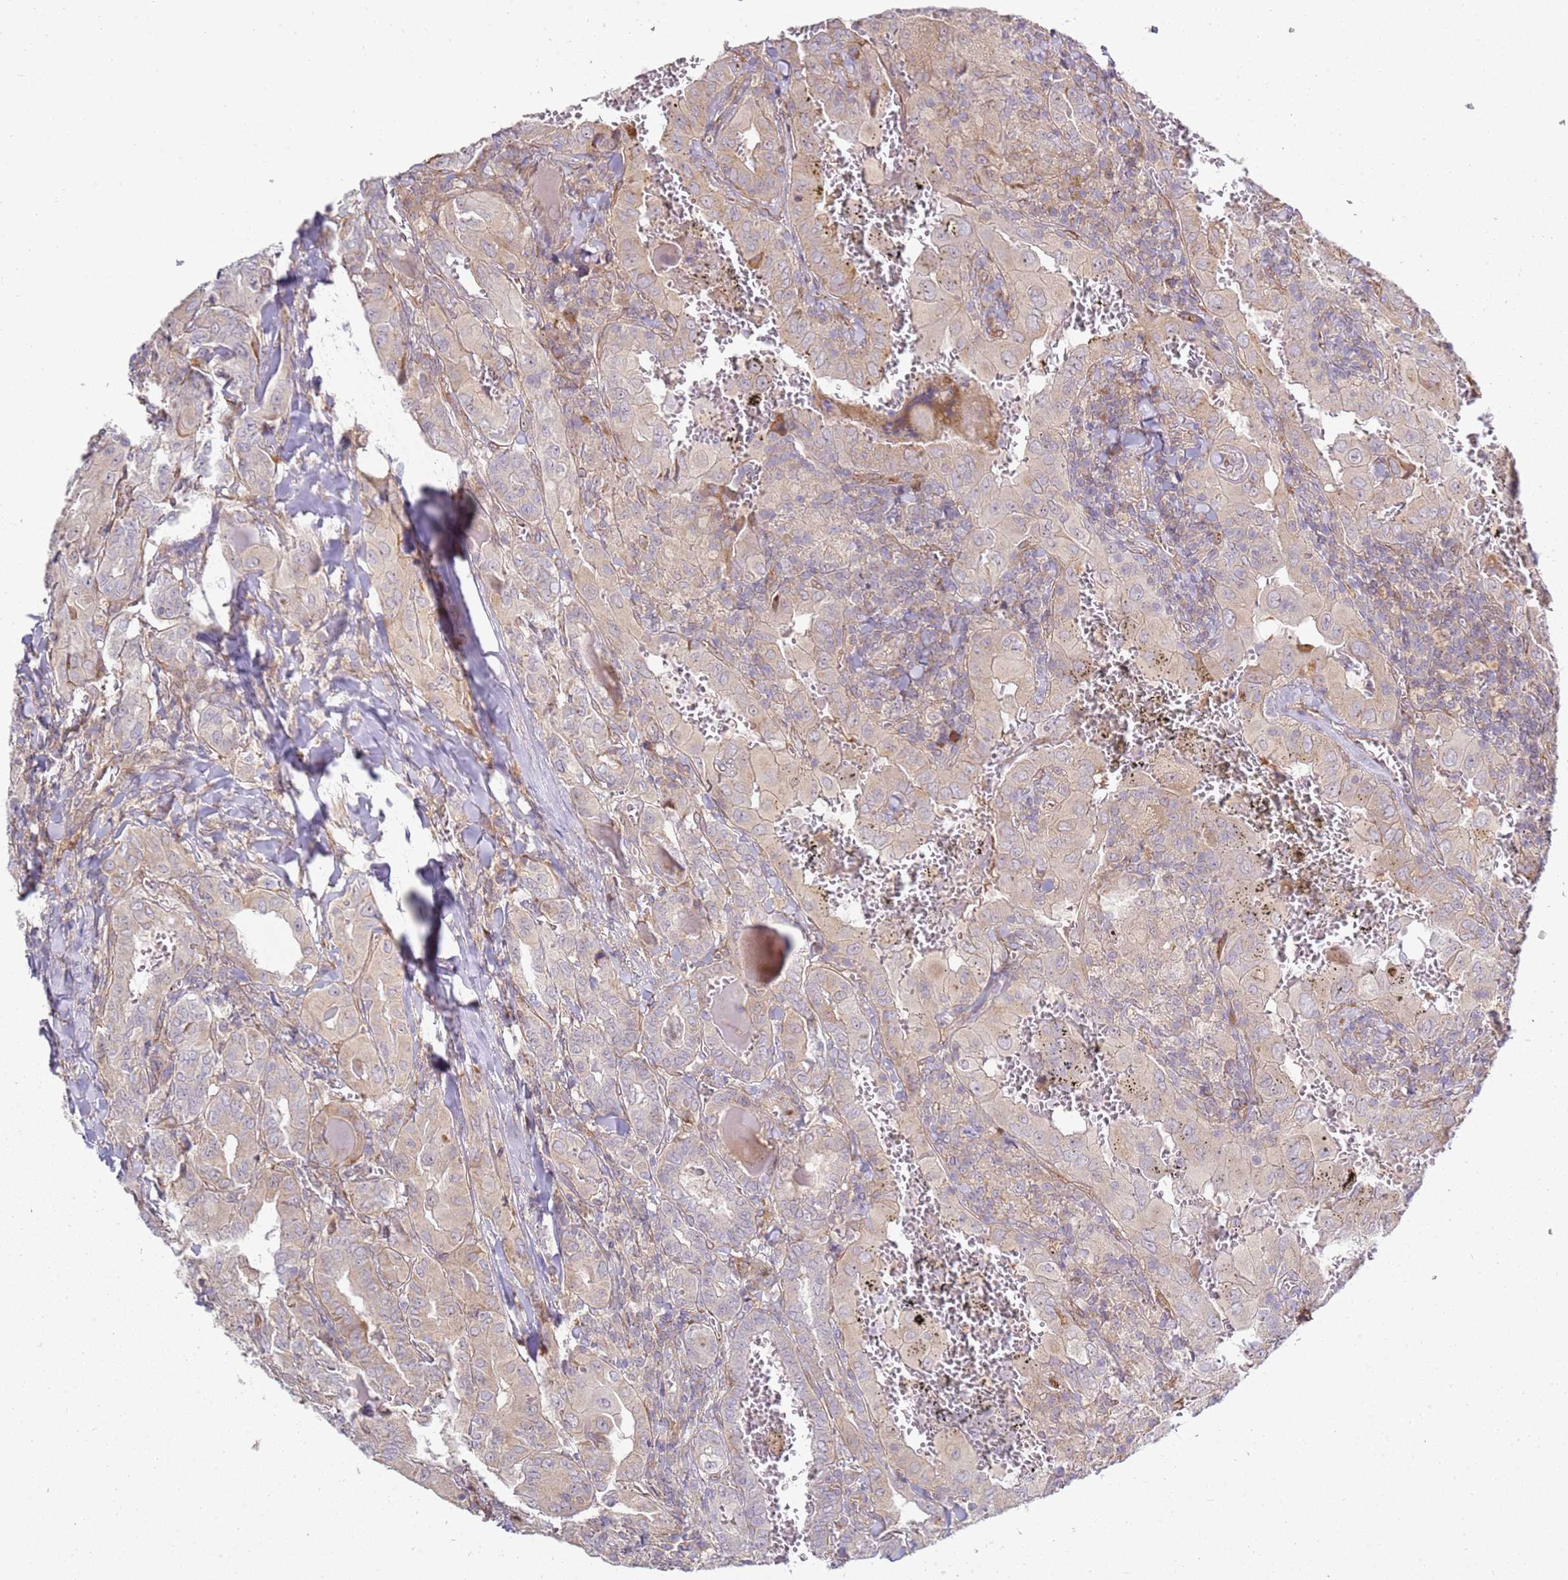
{"staining": {"intensity": "moderate", "quantity": "<25%", "location": "cytoplasmic/membranous"}, "tissue": "thyroid cancer", "cell_type": "Tumor cells", "image_type": "cancer", "snomed": [{"axis": "morphology", "description": "Papillary adenocarcinoma, NOS"}, {"axis": "topography", "description": "Thyroid gland"}], "caption": "Immunohistochemical staining of thyroid cancer (papillary adenocarcinoma) displays low levels of moderate cytoplasmic/membranous protein positivity in about <25% of tumor cells. (Stains: DAB (3,3'-diaminobenzidine) in brown, nuclei in blue, Microscopy: brightfield microscopy at high magnification).", "gene": "GRAP", "patient": {"sex": "female", "age": 72}}